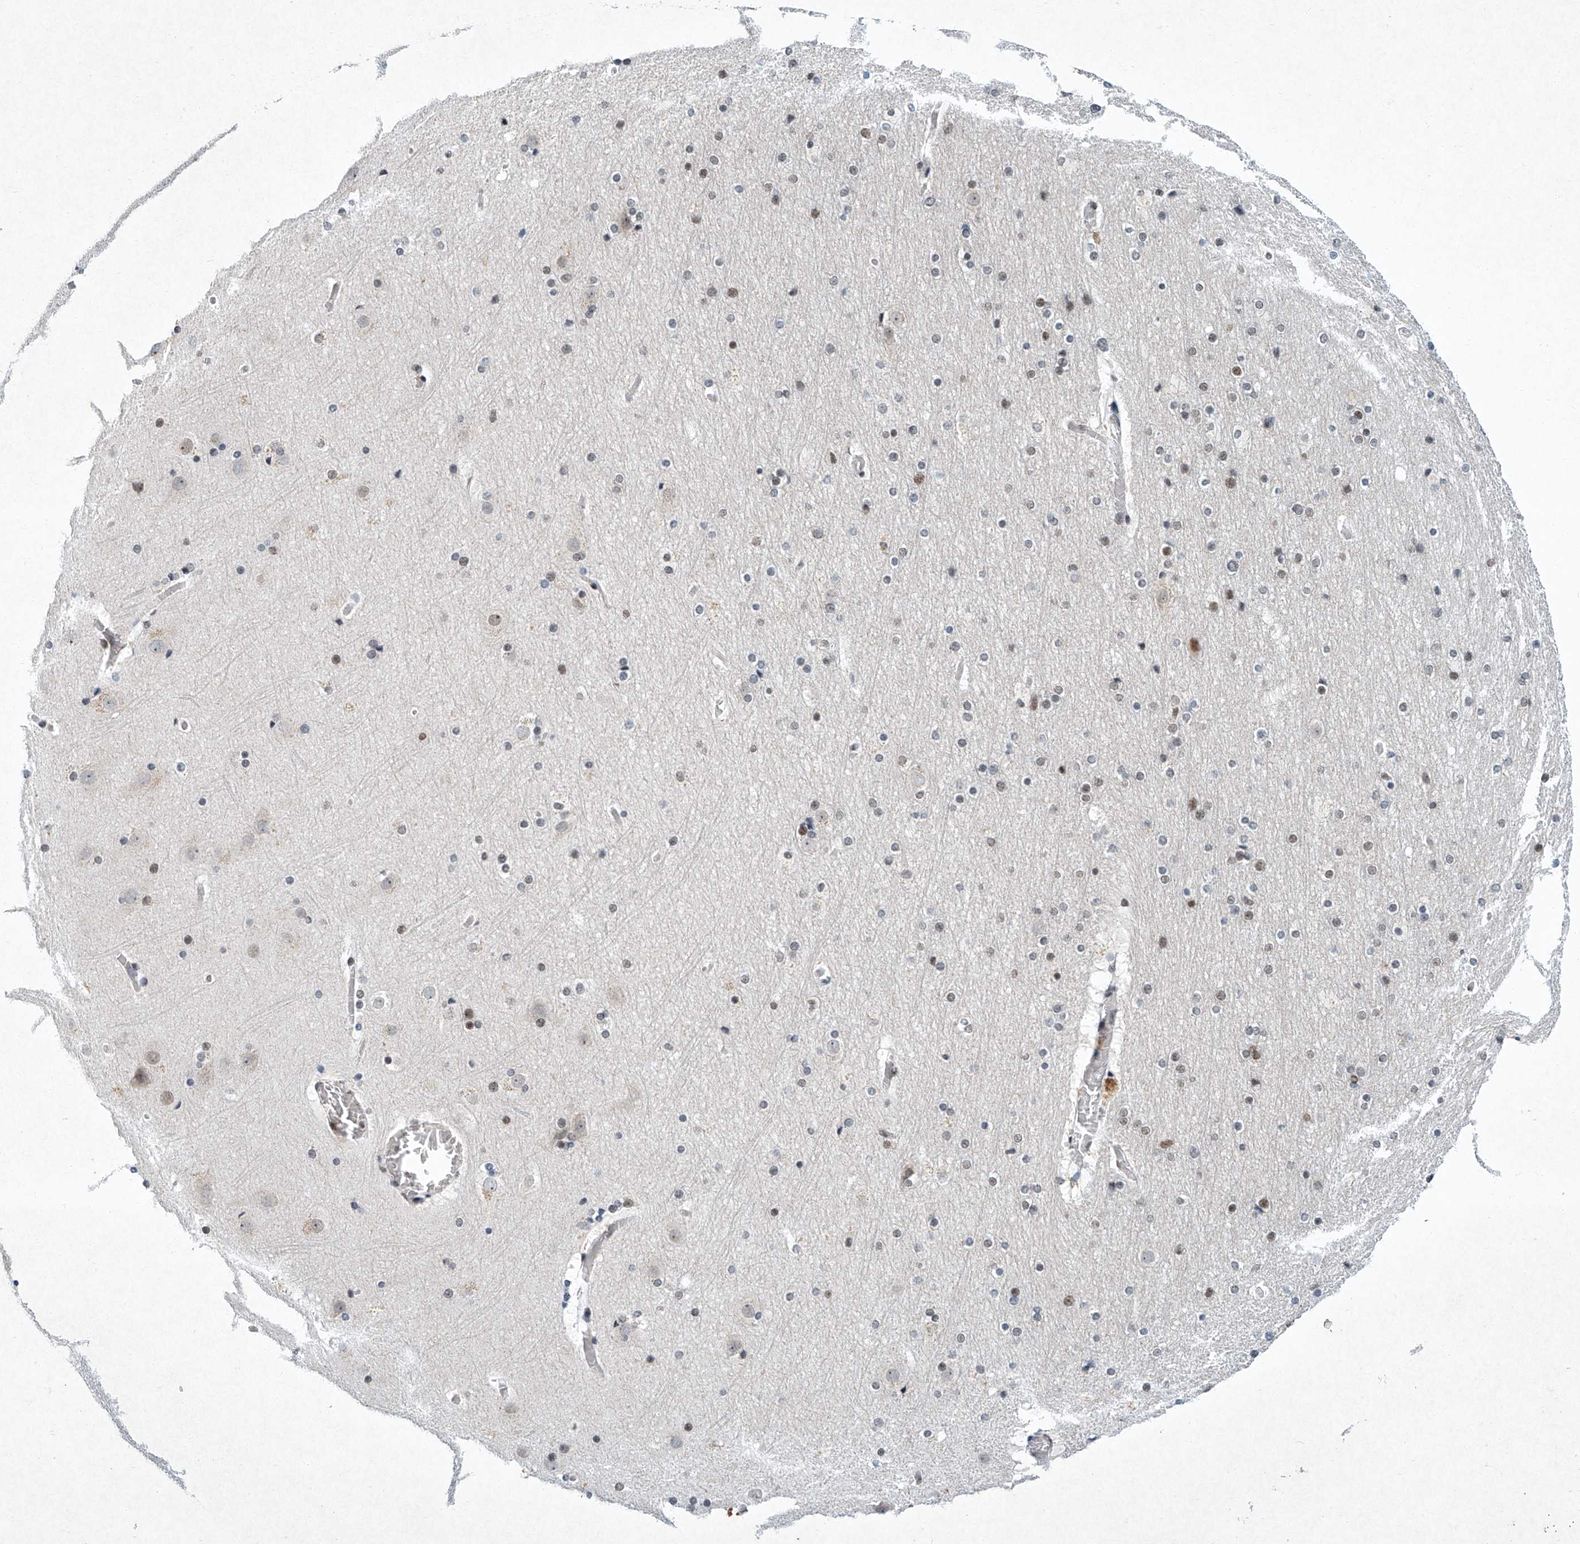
{"staining": {"intensity": "weak", "quantity": ">75%", "location": "nuclear"}, "tissue": "cerebral cortex", "cell_type": "Endothelial cells", "image_type": "normal", "snomed": [{"axis": "morphology", "description": "Normal tissue, NOS"}, {"axis": "topography", "description": "Cerebral cortex"}], "caption": "DAB (3,3'-diaminobenzidine) immunohistochemical staining of unremarkable human cerebral cortex displays weak nuclear protein expression in approximately >75% of endothelial cells. Using DAB (3,3'-diaminobenzidine) (brown) and hematoxylin (blue) stains, captured at high magnification using brightfield microscopy.", "gene": "TFDP1", "patient": {"sex": "male", "age": 57}}